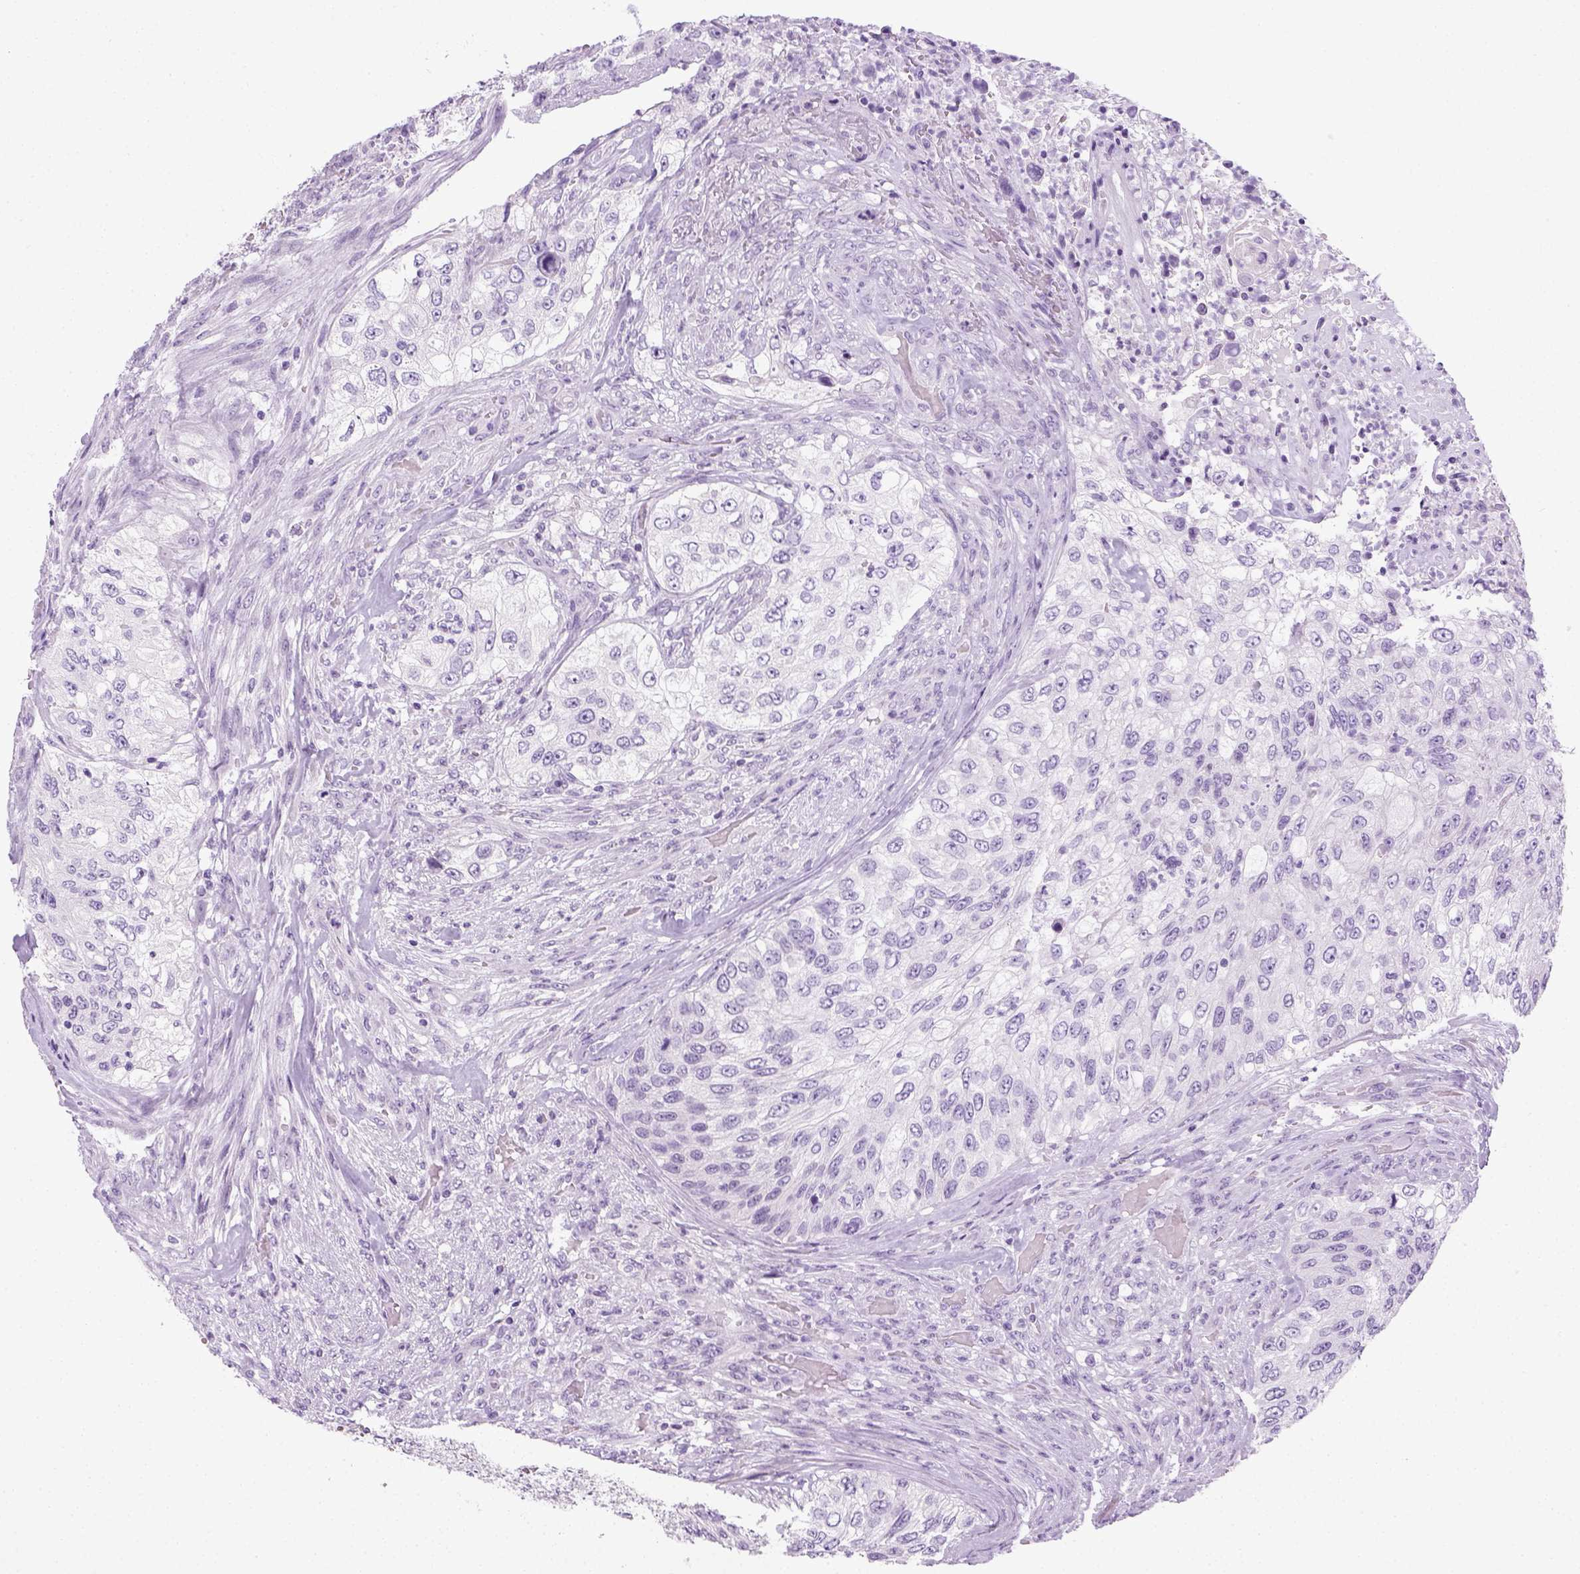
{"staining": {"intensity": "negative", "quantity": "none", "location": "none"}, "tissue": "urothelial cancer", "cell_type": "Tumor cells", "image_type": "cancer", "snomed": [{"axis": "morphology", "description": "Urothelial carcinoma, High grade"}, {"axis": "topography", "description": "Urinary bladder"}], "caption": "This is an IHC photomicrograph of high-grade urothelial carcinoma. There is no expression in tumor cells.", "gene": "LGSN", "patient": {"sex": "female", "age": 60}}